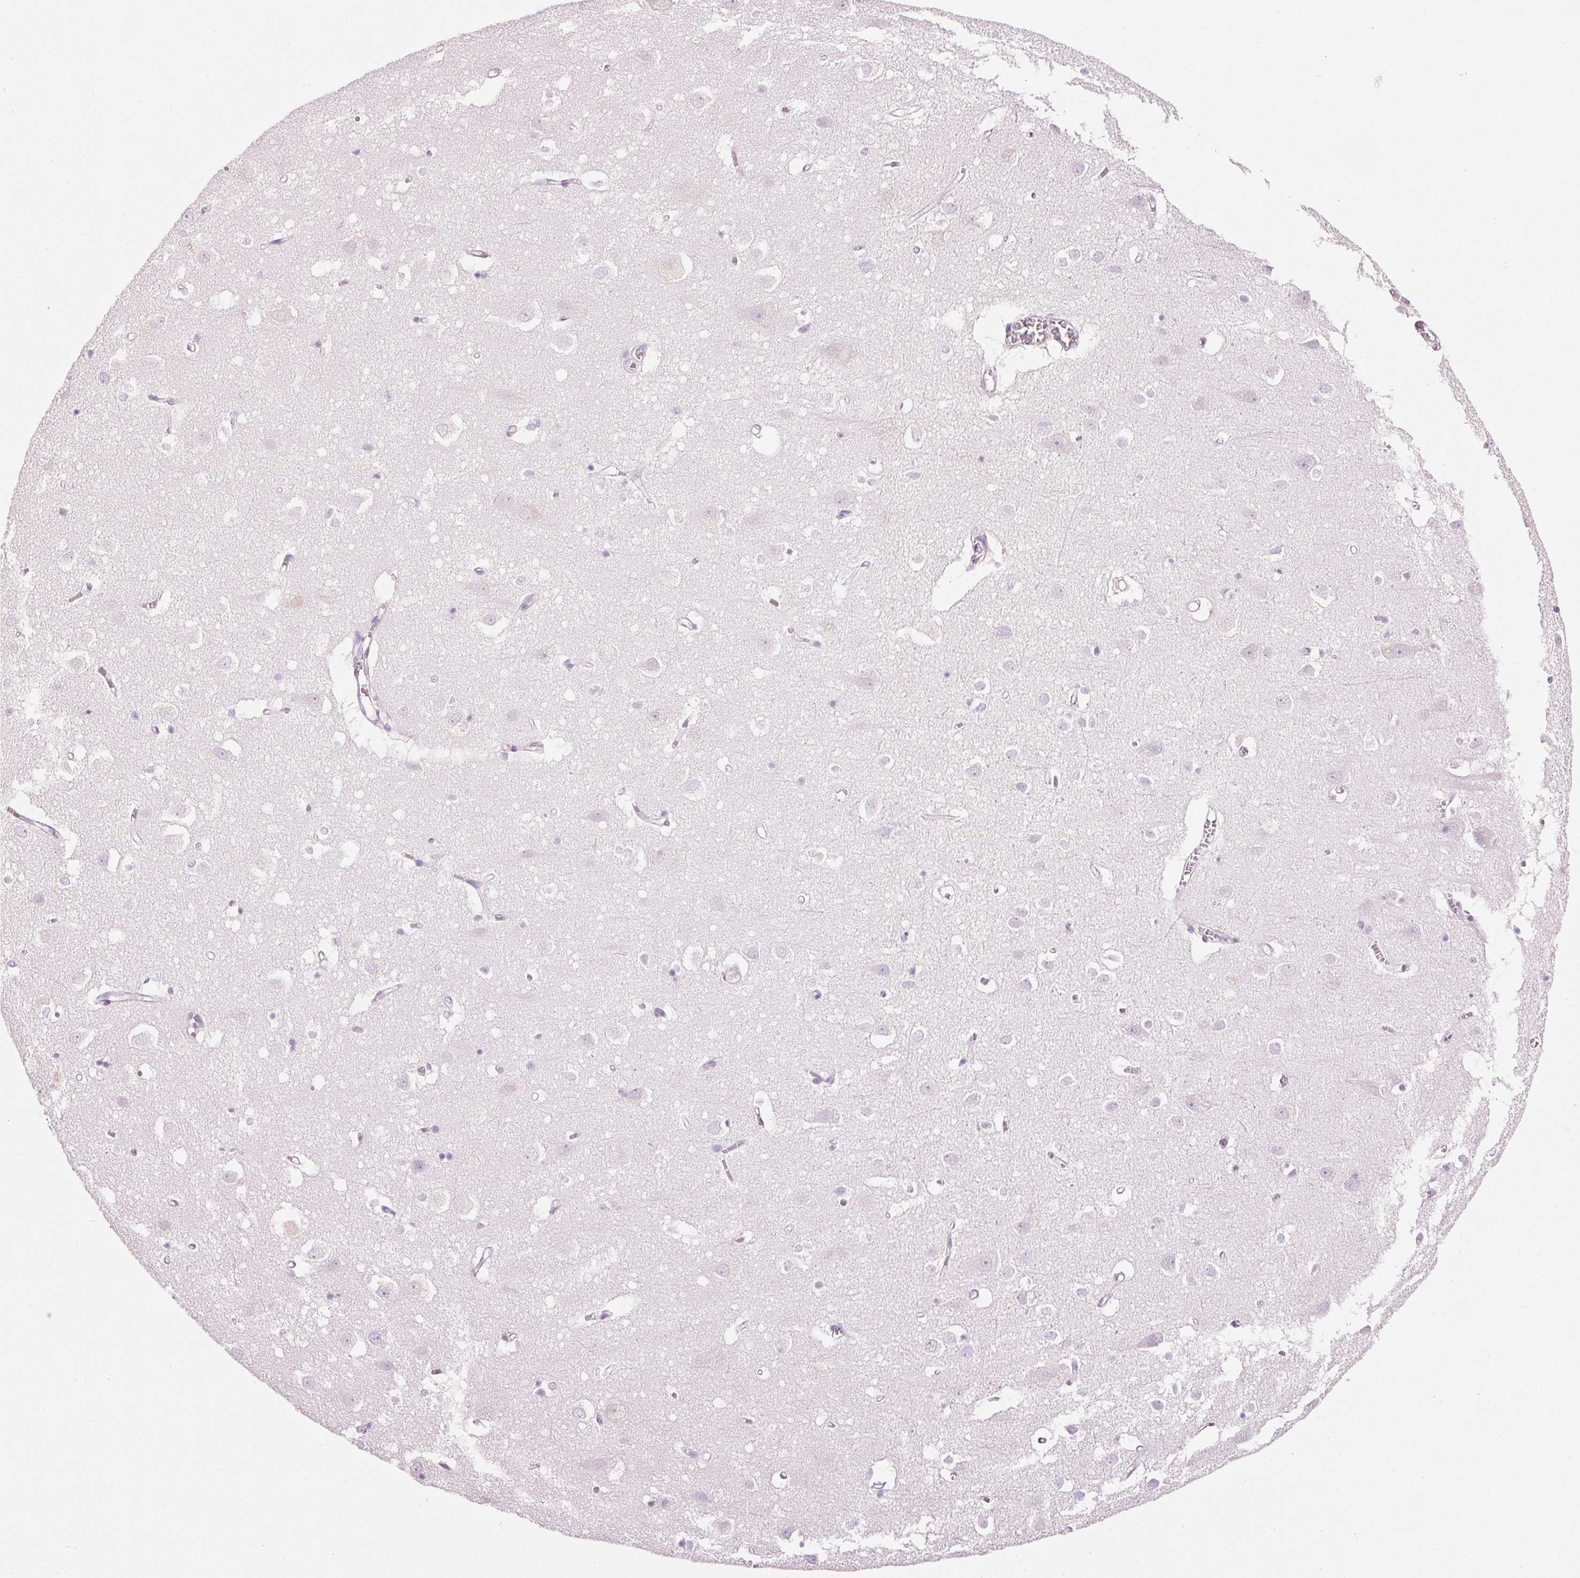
{"staining": {"intensity": "negative", "quantity": "none", "location": "none"}, "tissue": "cerebral cortex", "cell_type": "Endothelial cells", "image_type": "normal", "snomed": [{"axis": "morphology", "description": "Normal tissue, NOS"}, {"axis": "topography", "description": "Cerebral cortex"}], "caption": "An immunohistochemistry (IHC) micrograph of normal cerebral cortex is shown. There is no staining in endothelial cells of cerebral cortex.", "gene": "CMA1", "patient": {"sex": "male", "age": 70}}